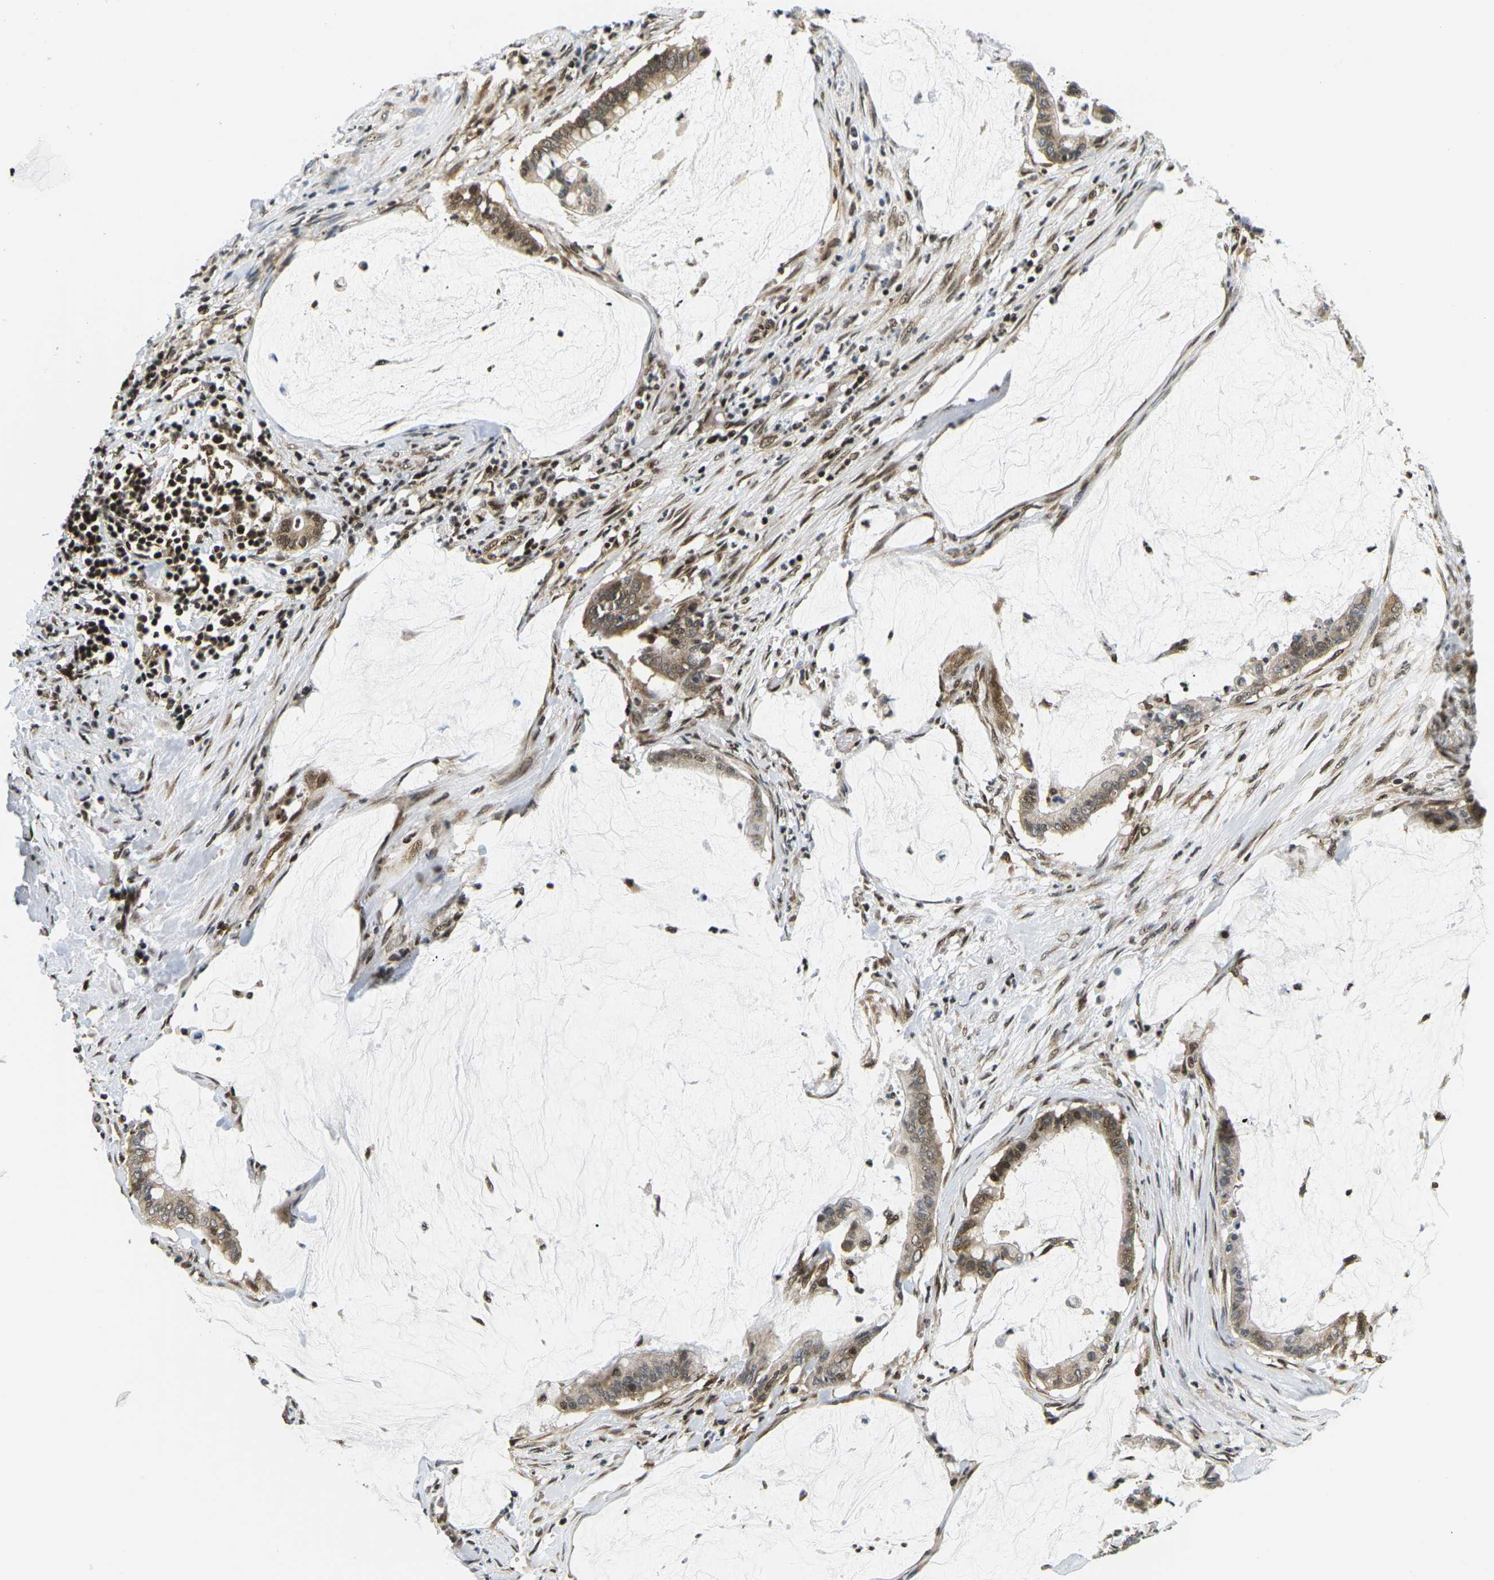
{"staining": {"intensity": "moderate", "quantity": ">75%", "location": "cytoplasmic/membranous,nuclear"}, "tissue": "pancreatic cancer", "cell_type": "Tumor cells", "image_type": "cancer", "snomed": [{"axis": "morphology", "description": "Adenocarcinoma, NOS"}, {"axis": "topography", "description": "Pancreas"}], "caption": "IHC micrograph of neoplastic tissue: pancreatic cancer stained using immunohistochemistry displays medium levels of moderate protein expression localized specifically in the cytoplasmic/membranous and nuclear of tumor cells, appearing as a cytoplasmic/membranous and nuclear brown color.", "gene": "CELF1", "patient": {"sex": "male", "age": 41}}